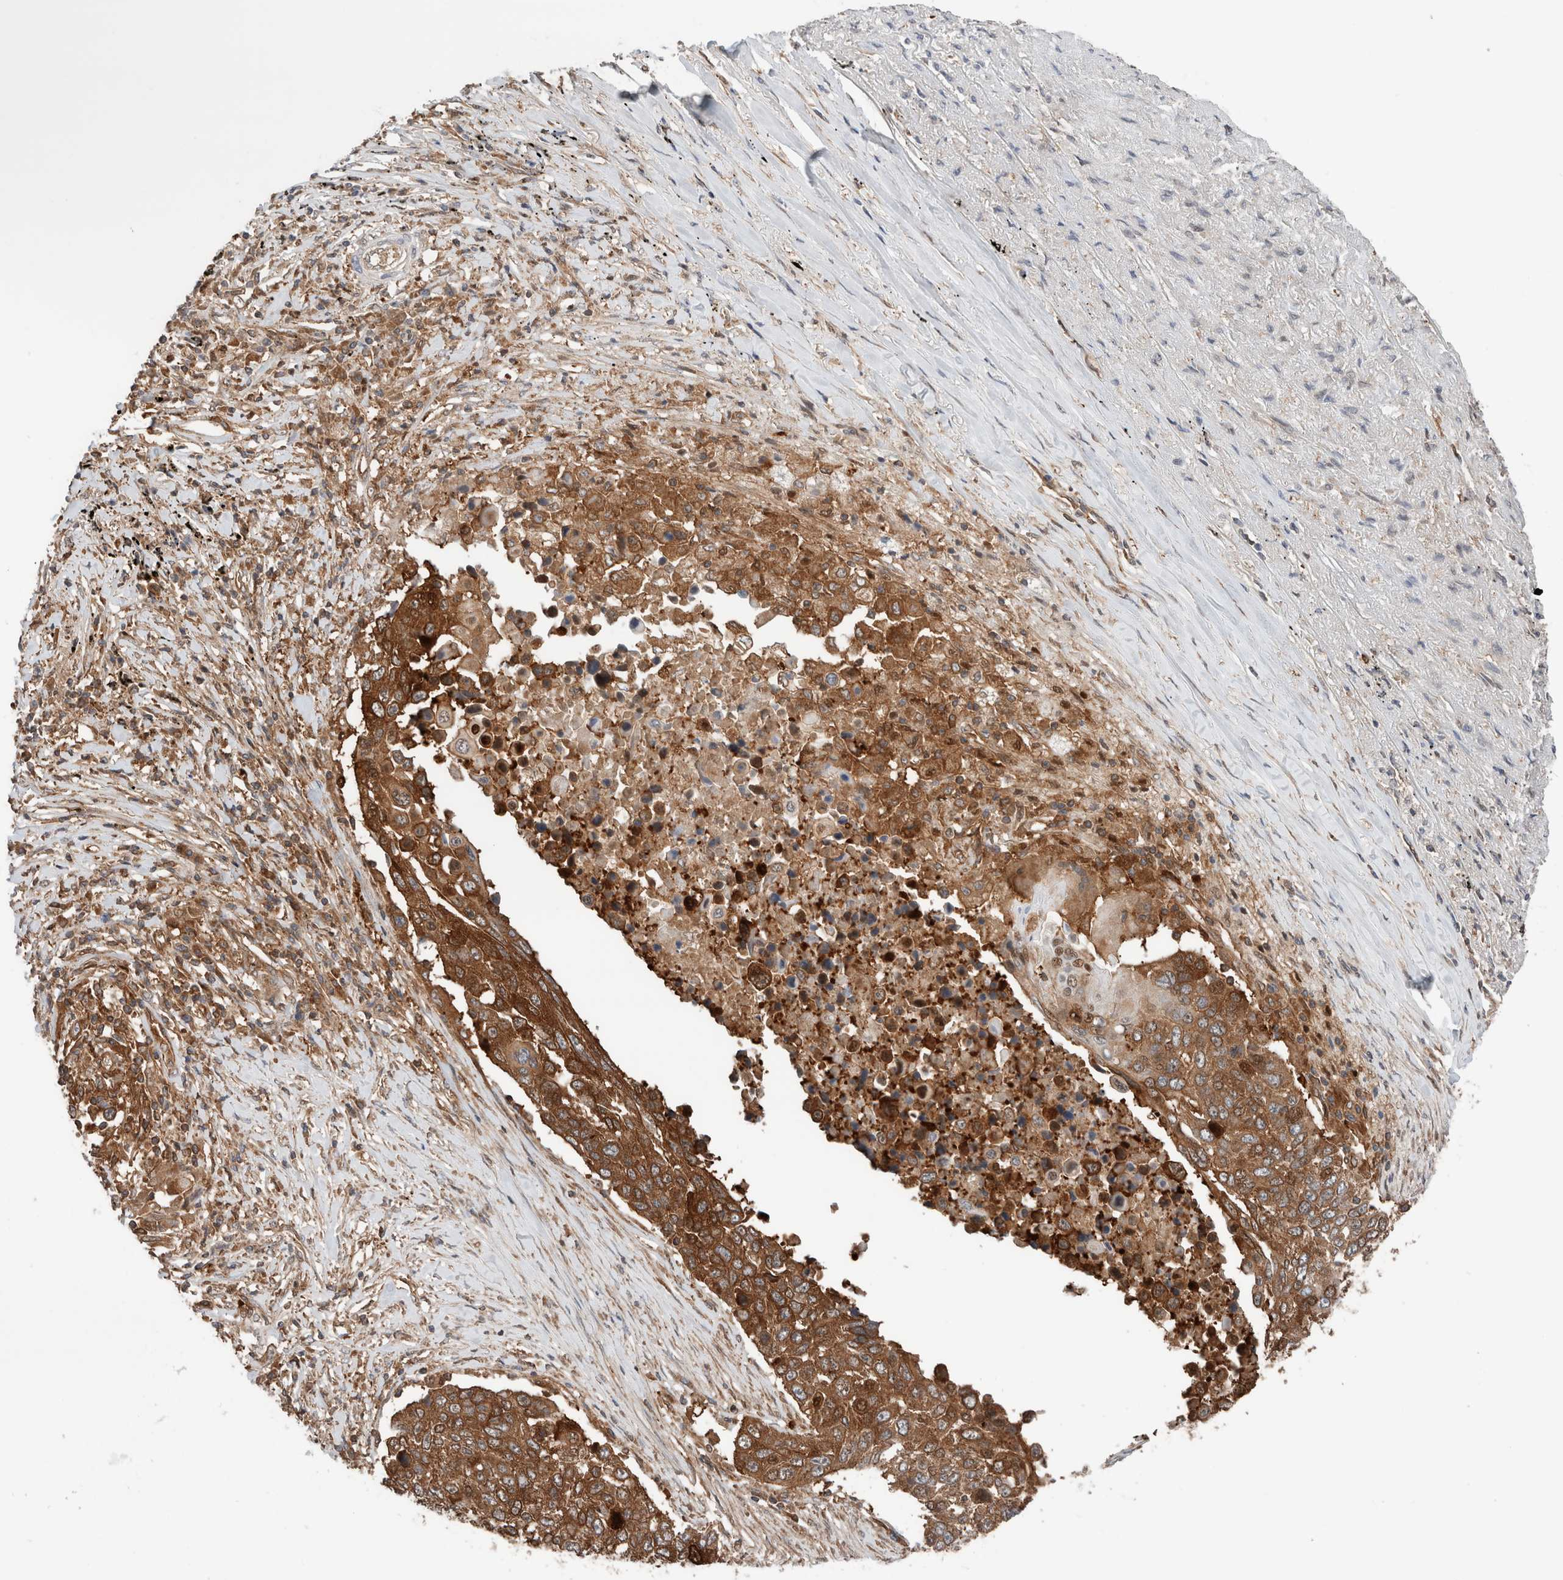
{"staining": {"intensity": "strong", "quantity": ">75%", "location": "cytoplasmic/membranous"}, "tissue": "lung cancer", "cell_type": "Tumor cells", "image_type": "cancer", "snomed": [{"axis": "morphology", "description": "Squamous cell carcinoma, NOS"}, {"axis": "topography", "description": "Lung"}], "caption": "Protein analysis of lung squamous cell carcinoma tissue displays strong cytoplasmic/membranous expression in about >75% of tumor cells.", "gene": "XPNPEP1", "patient": {"sex": "male", "age": 66}}